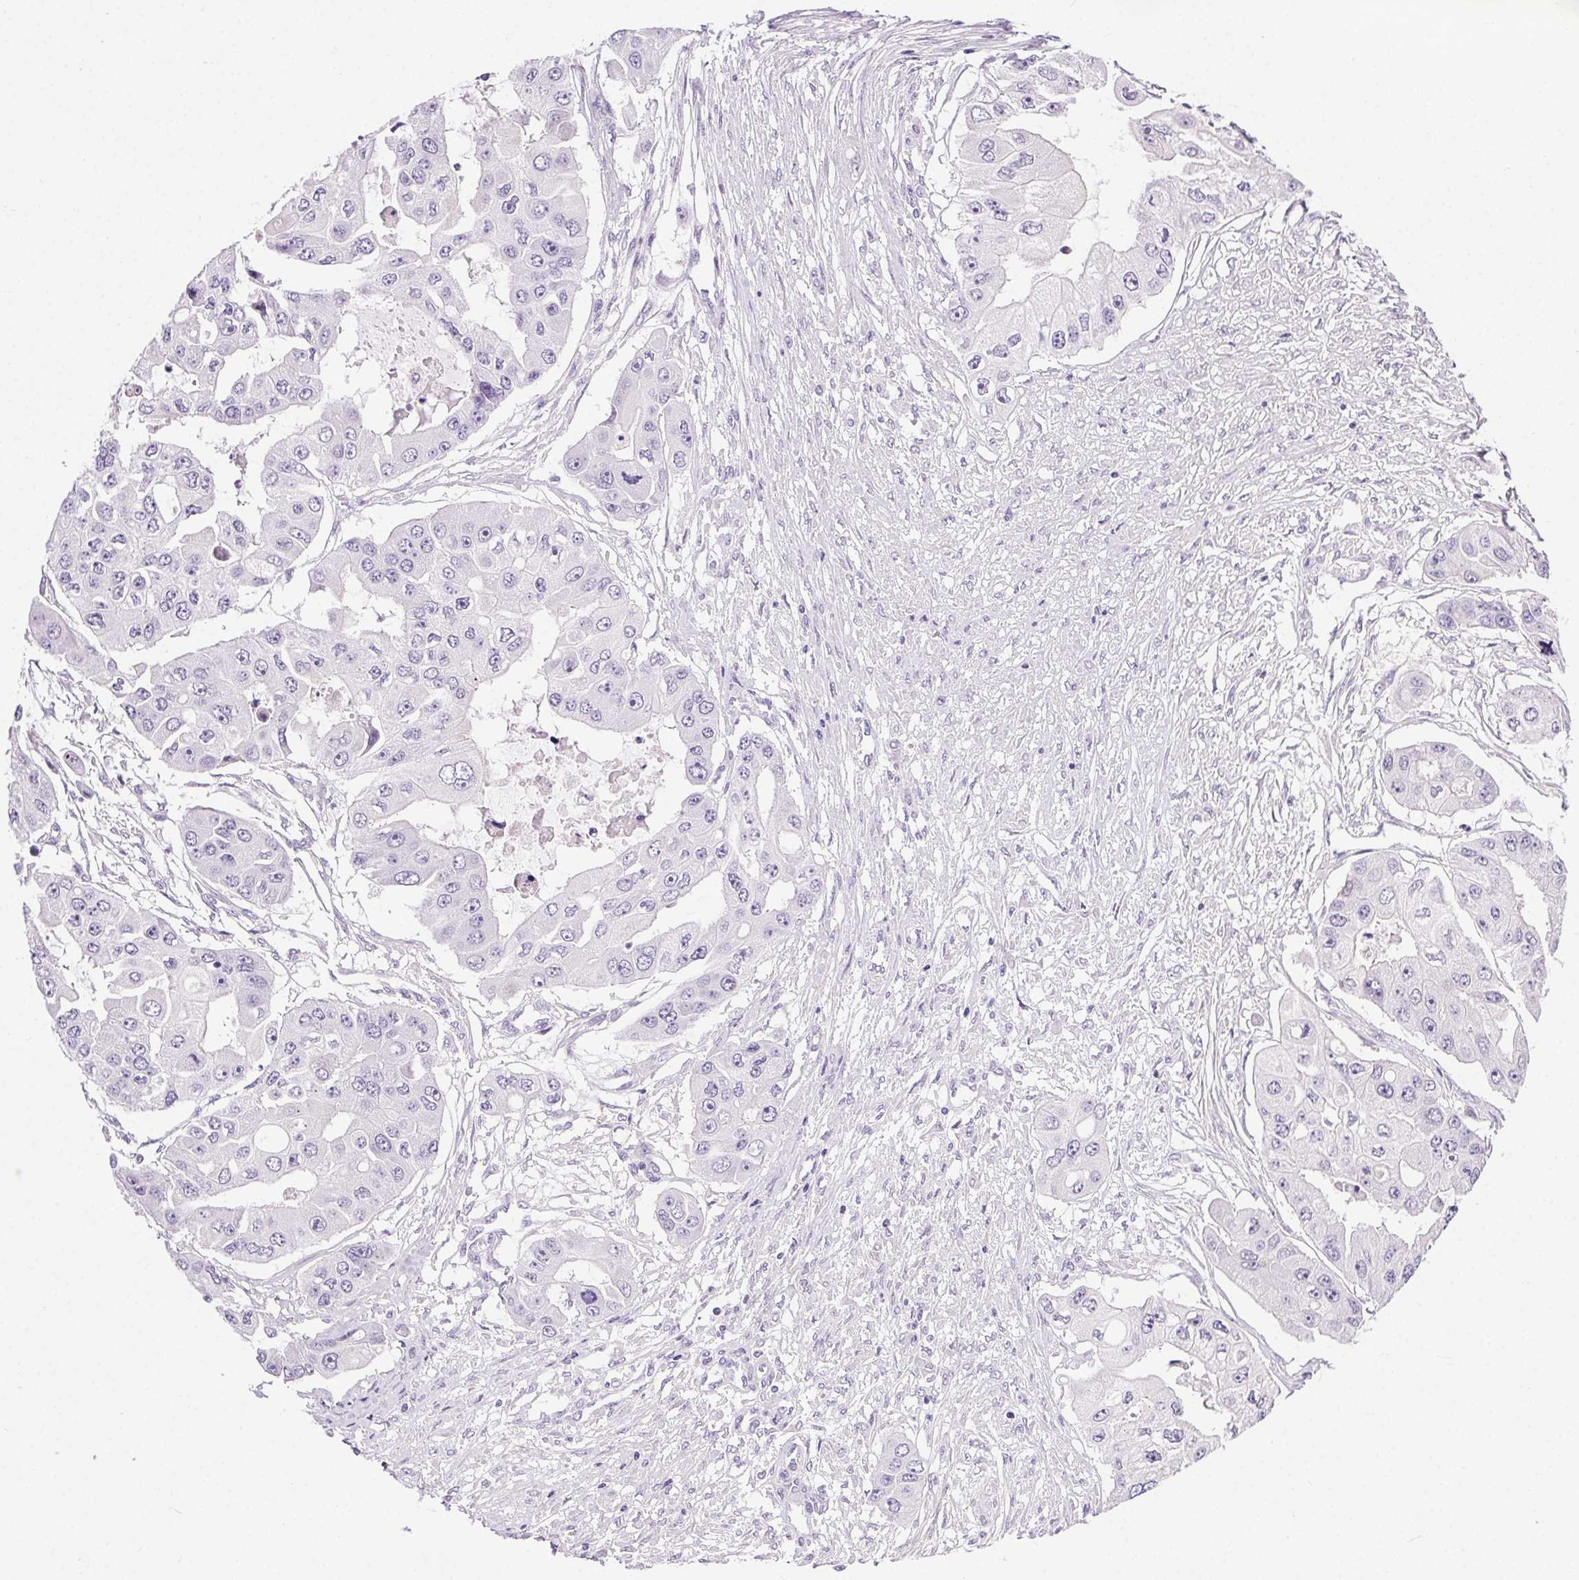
{"staining": {"intensity": "negative", "quantity": "none", "location": "none"}, "tissue": "ovarian cancer", "cell_type": "Tumor cells", "image_type": "cancer", "snomed": [{"axis": "morphology", "description": "Cystadenocarcinoma, serous, NOS"}, {"axis": "topography", "description": "Ovary"}], "caption": "The photomicrograph displays no significant staining in tumor cells of ovarian cancer (serous cystadenocarcinoma).", "gene": "SYT11", "patient": {"sex": "female", "age": 56}}